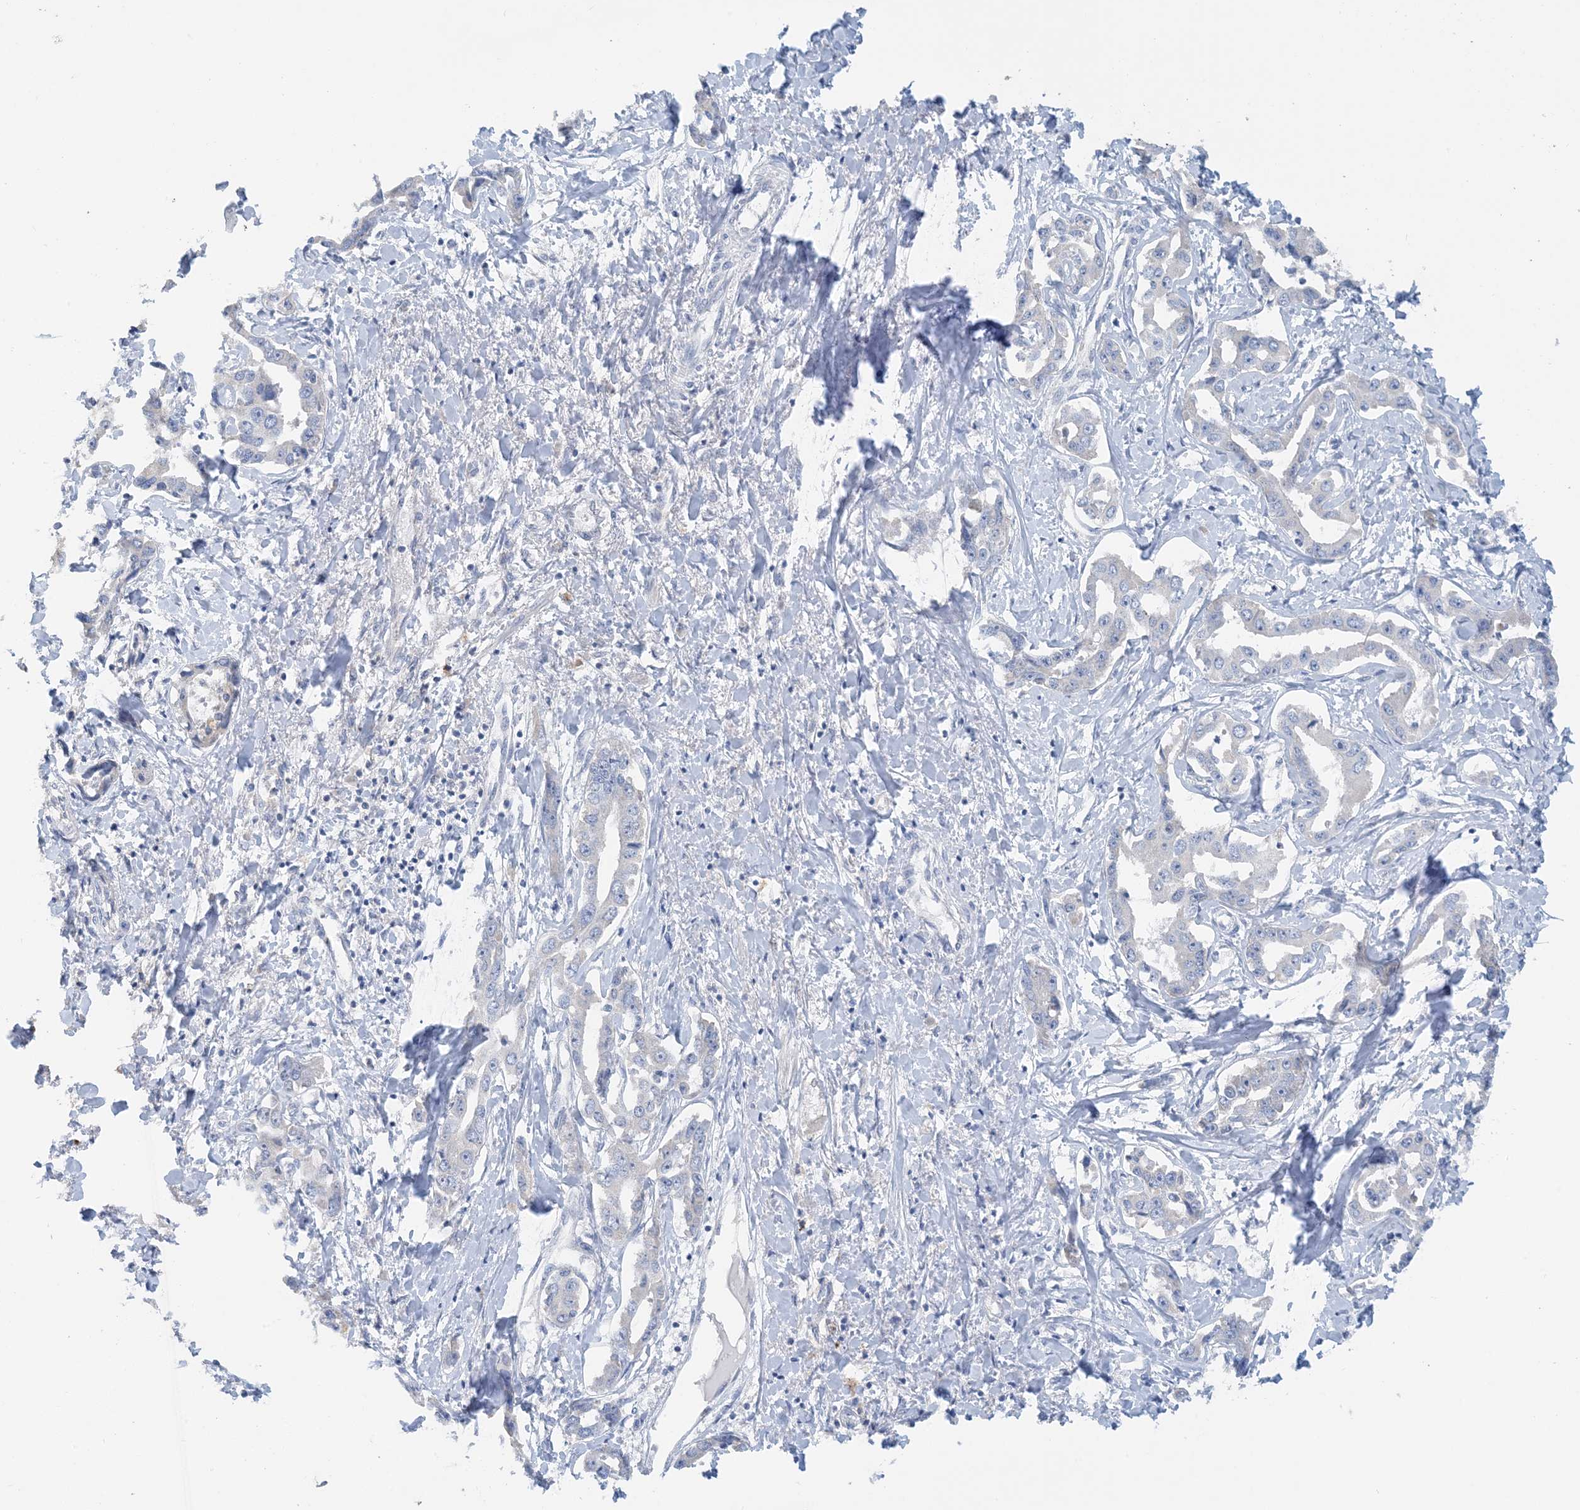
{"staining": {"intensity": "negative", "quantity": "none", "location": "none"}, "tissue": "liver cancer", "cell_type": "Tumor cells", "image_type": "cancer", "snomed": [{"axis": "morphology", "description": "Cholangiocarcinoma"}, {"axis": "topography", "description": "Liver"}], "caption": "Cholangiocarcinoma (liver) was stained to show a protein in brown. There is no significant positivity in tumor cells.", "gene": "ZCCHC18", "patient": {"sex": "male", "age": 59}}